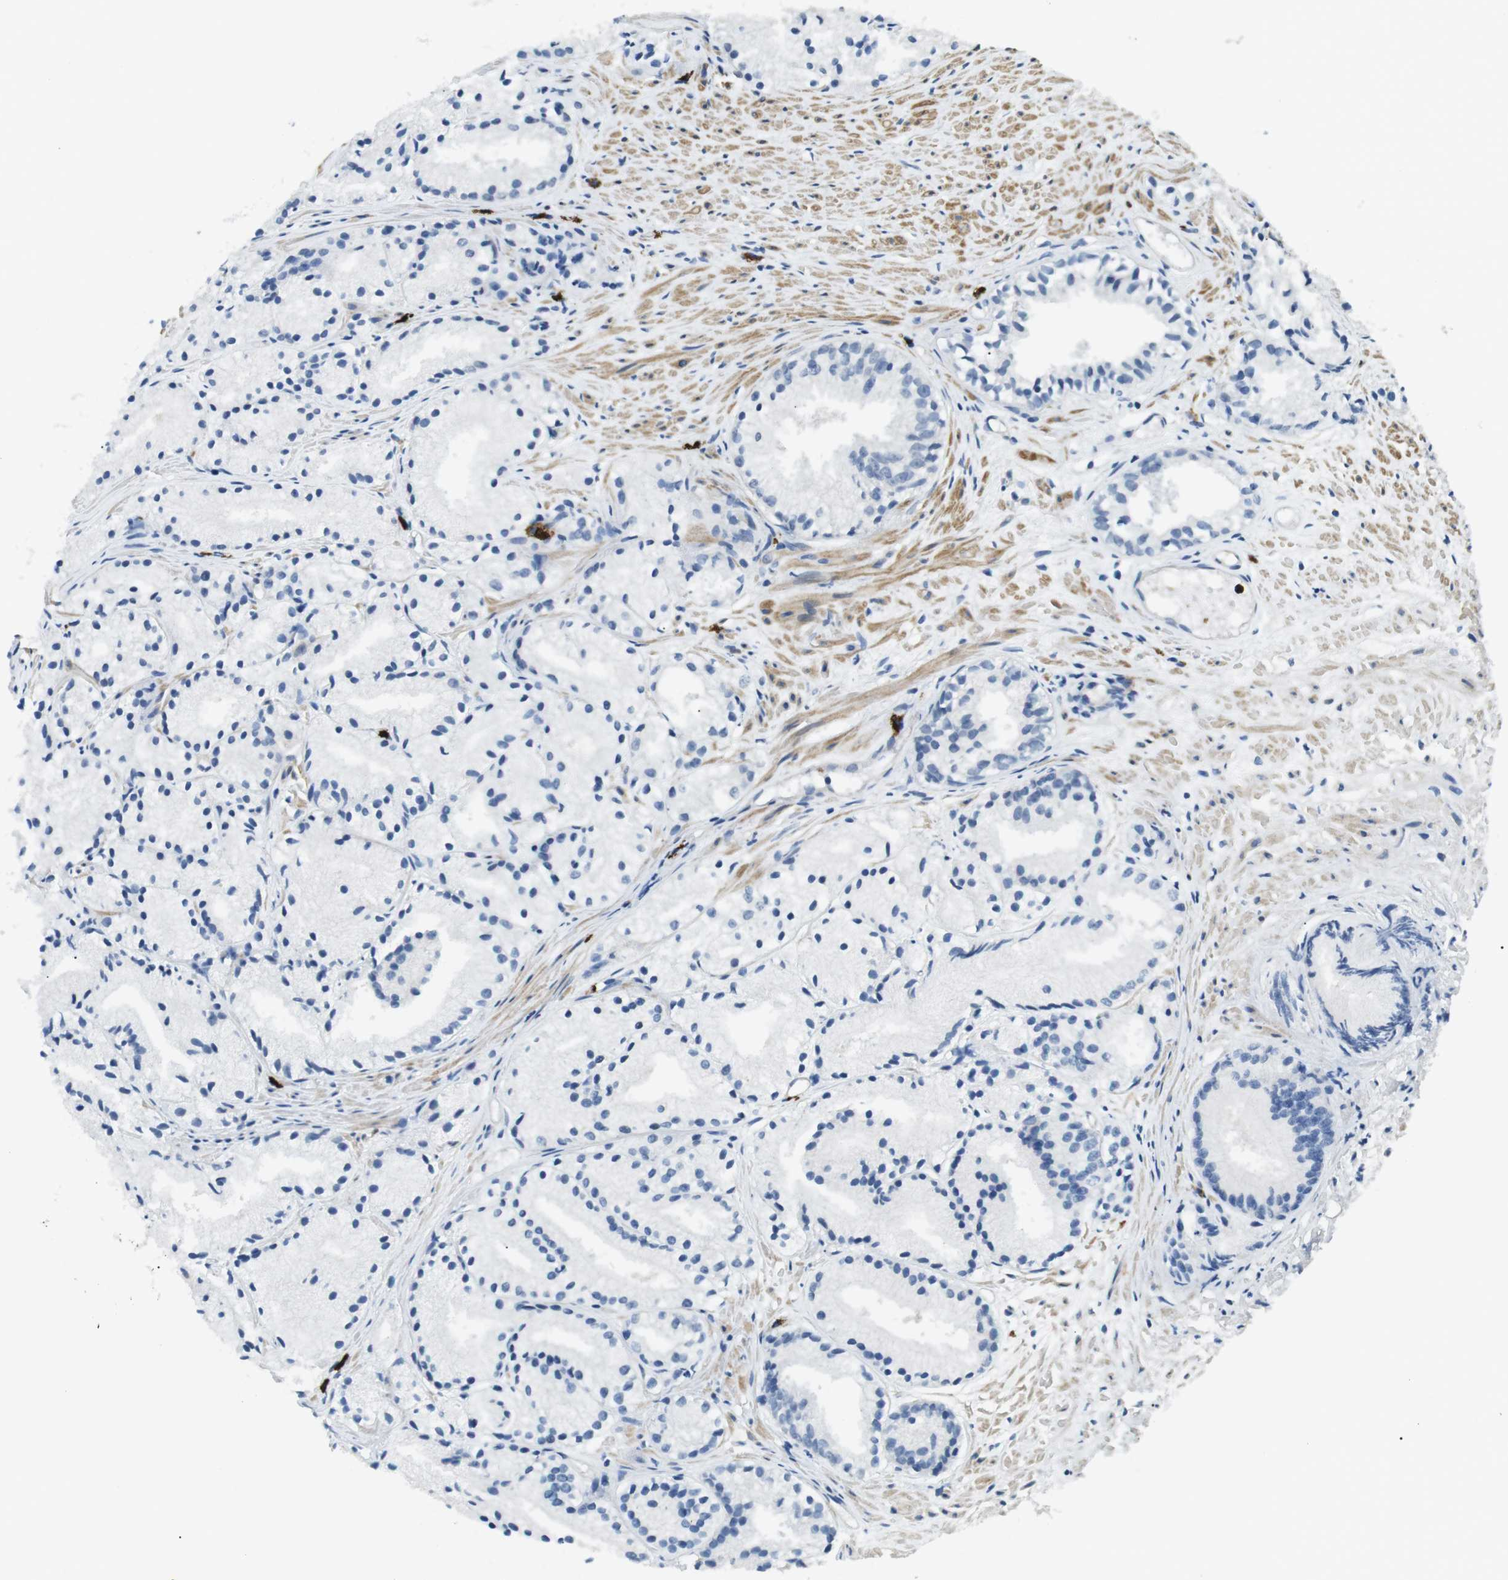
{"staining": {"intensity": "negative", "quantity": "none", "location": "none"}, "tissue": "prostate cancer", "cell_type": "Tumor cells", "image_type": "cancer", "snomed": [{"axis": "morphology", "description": "Adenocarcinoma, Low grade"}, {"axis": "topography", "description": "Prostate"}], "caption": "High power microscopy micrograph of an IHC histopathology image of prostate cancer, revealing no significant expression in tumor cells. (Stains: DAB IHC with hematoxylin counter stain, Microscopy: brightfield microscopy at high magnification).", "gene": "GZMM", "patient": {"sex": "male", "age": 72}}